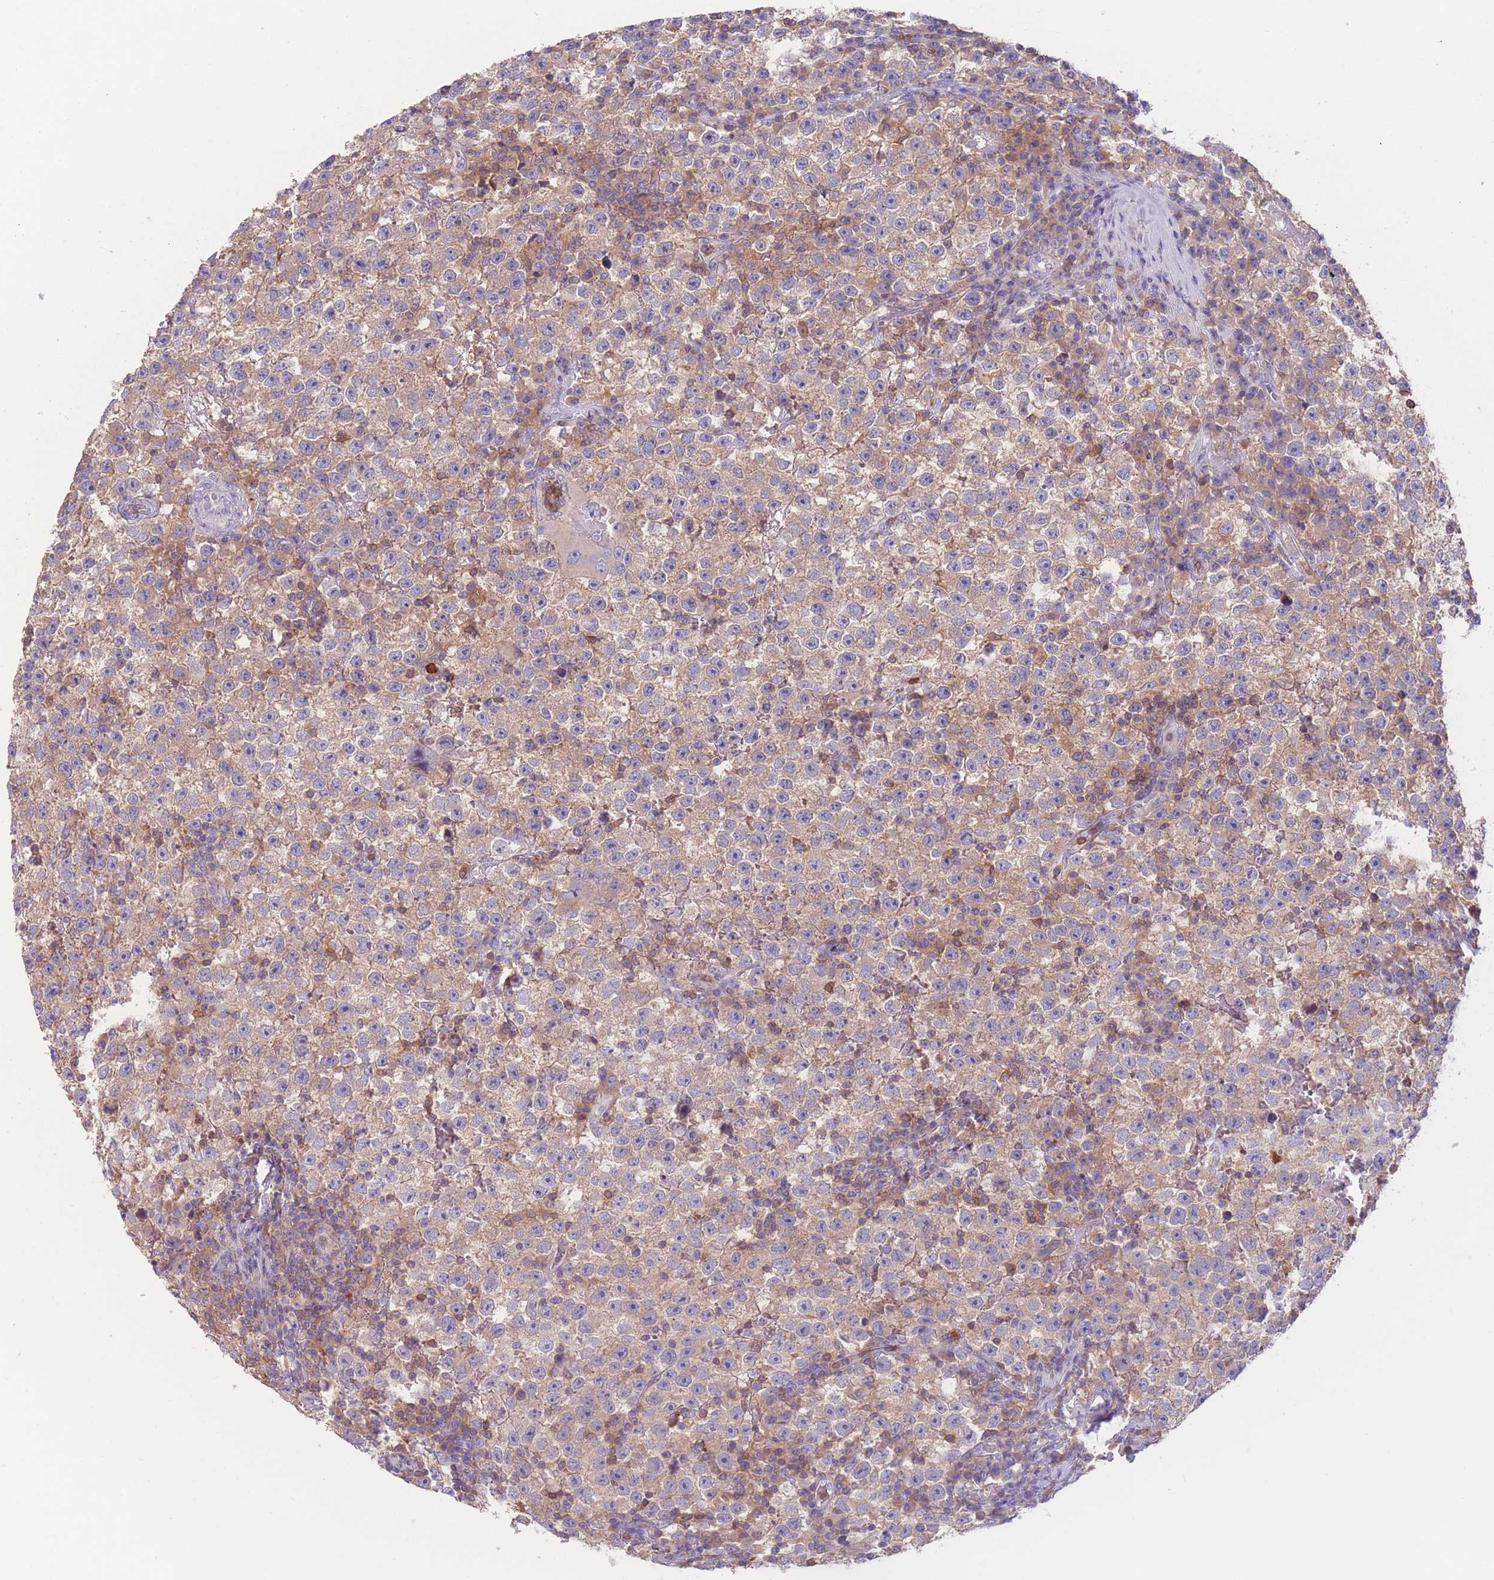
{"staining": {"intensity": "weak", "quantity": ">75%", "location": "cytoplasmic/membranous"}, "tissue": "testis cancer", "cell_type": "Tumor cells", "image_type": "cancer", "snomed": [{"axis": "morphology", "description": "Seminoma, NOS"}, {"axis": "topography", "description": "Testis"}], "caption": "Protein expression analysis of testis cancer (seminoma) reveals weak cytoplasmic/membranous staining in approximately >75% of tumor cells. (DAB (3,3'-diaminobenzidine) IHC, brown staining for protein, blue staining for nuclei).", "gene": "ST3GAL4", "patient": {"sex": "male", "age": 22}}